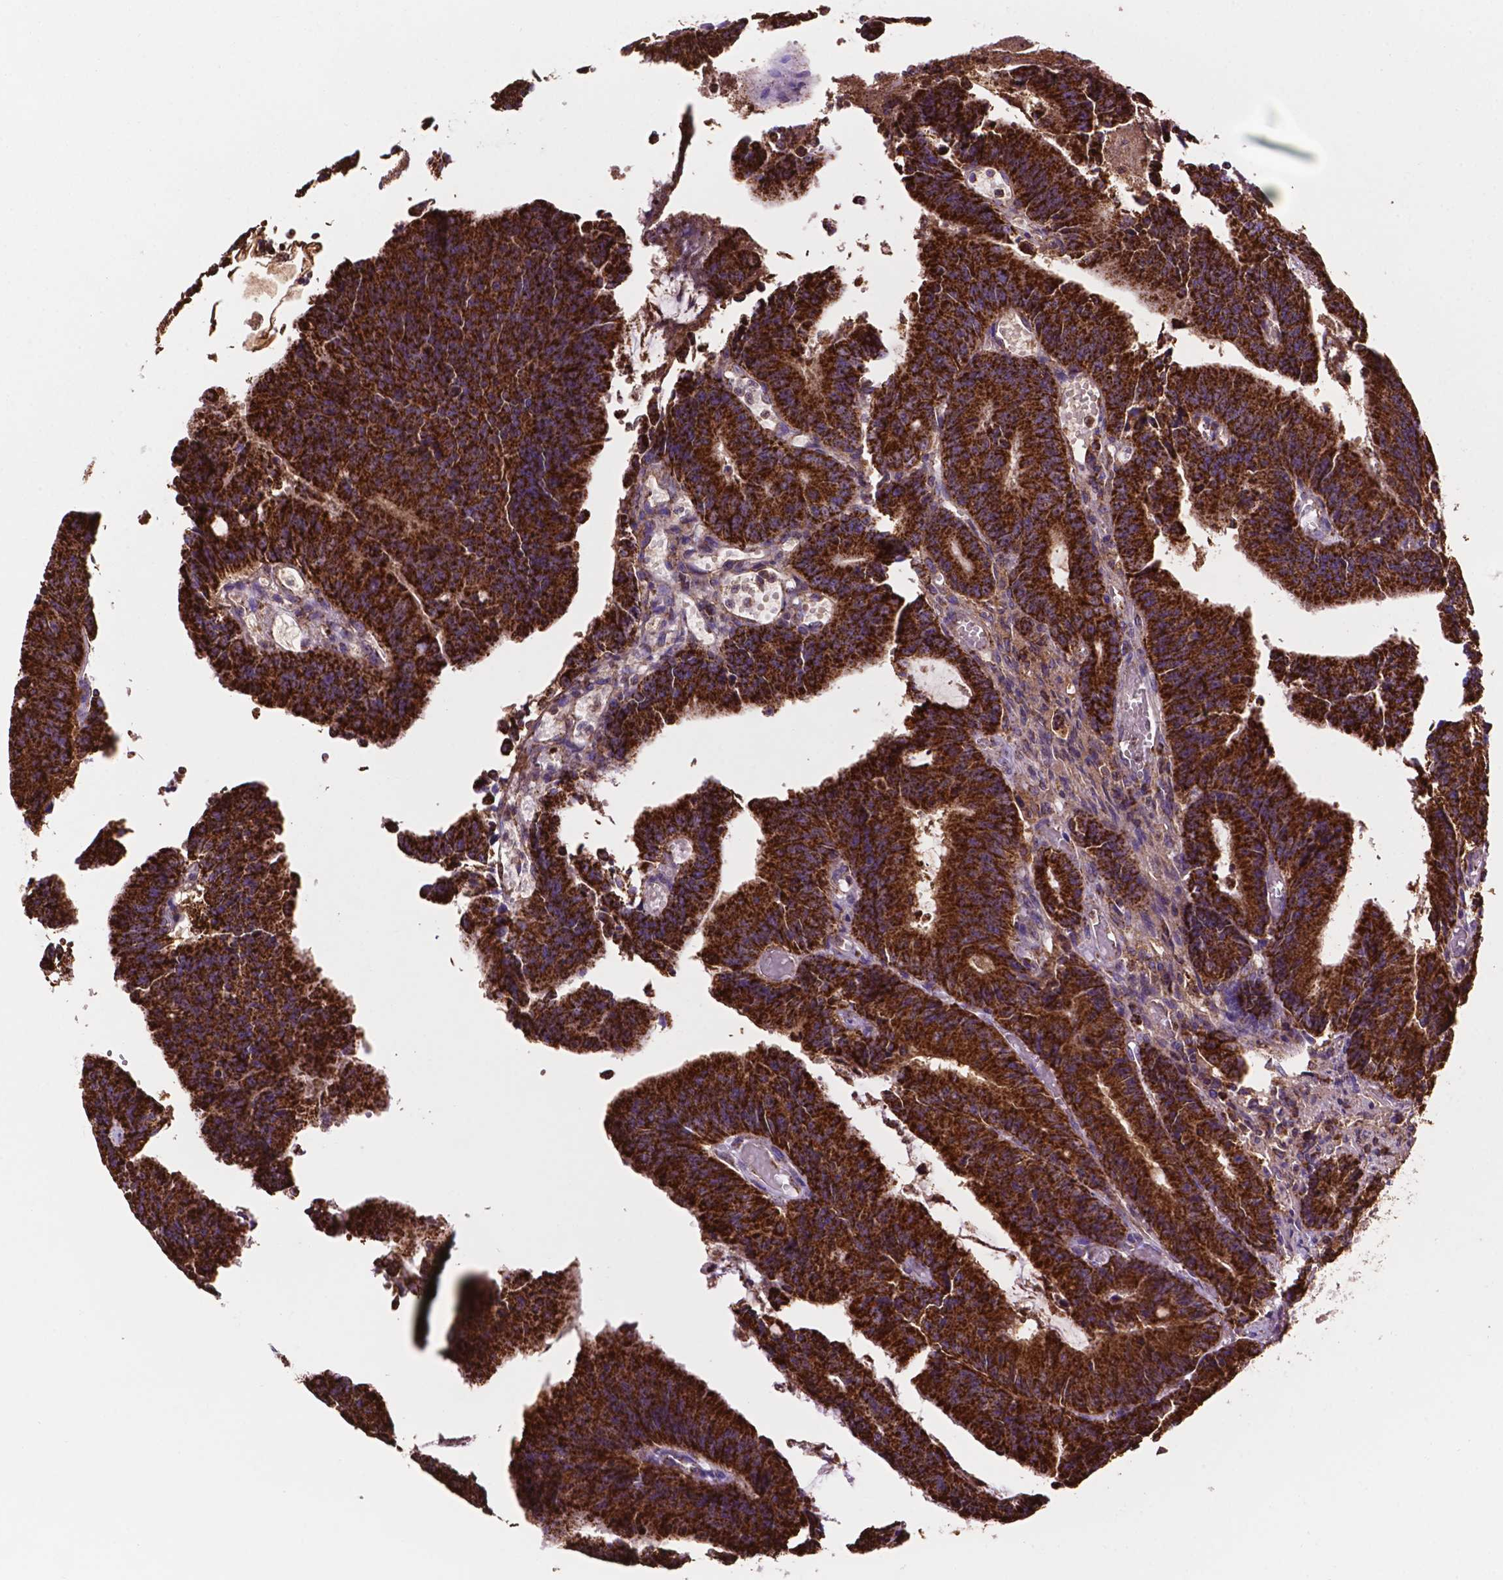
{"staining": {"intensity": "strong", "quantity": ">75%", "location": "cytoplasmic/membranous"}, "tissue": "colorectal cancer", "cell_type": "Tumor cells", "image_type": "cancer", "snomed": [{"axis": "morphology", "description": "Adenocarcinoma, NOS"}, {"axis": "topography", "description": "Colon"}], "caption": "The immunohistochemical stain shows strong cytoplasmic/membranous staining in tumor cells of adenocarcinoma (colorectal) tissue.", "gene": "HSPD1", "patient": {"sex": "female", "age": 78}}